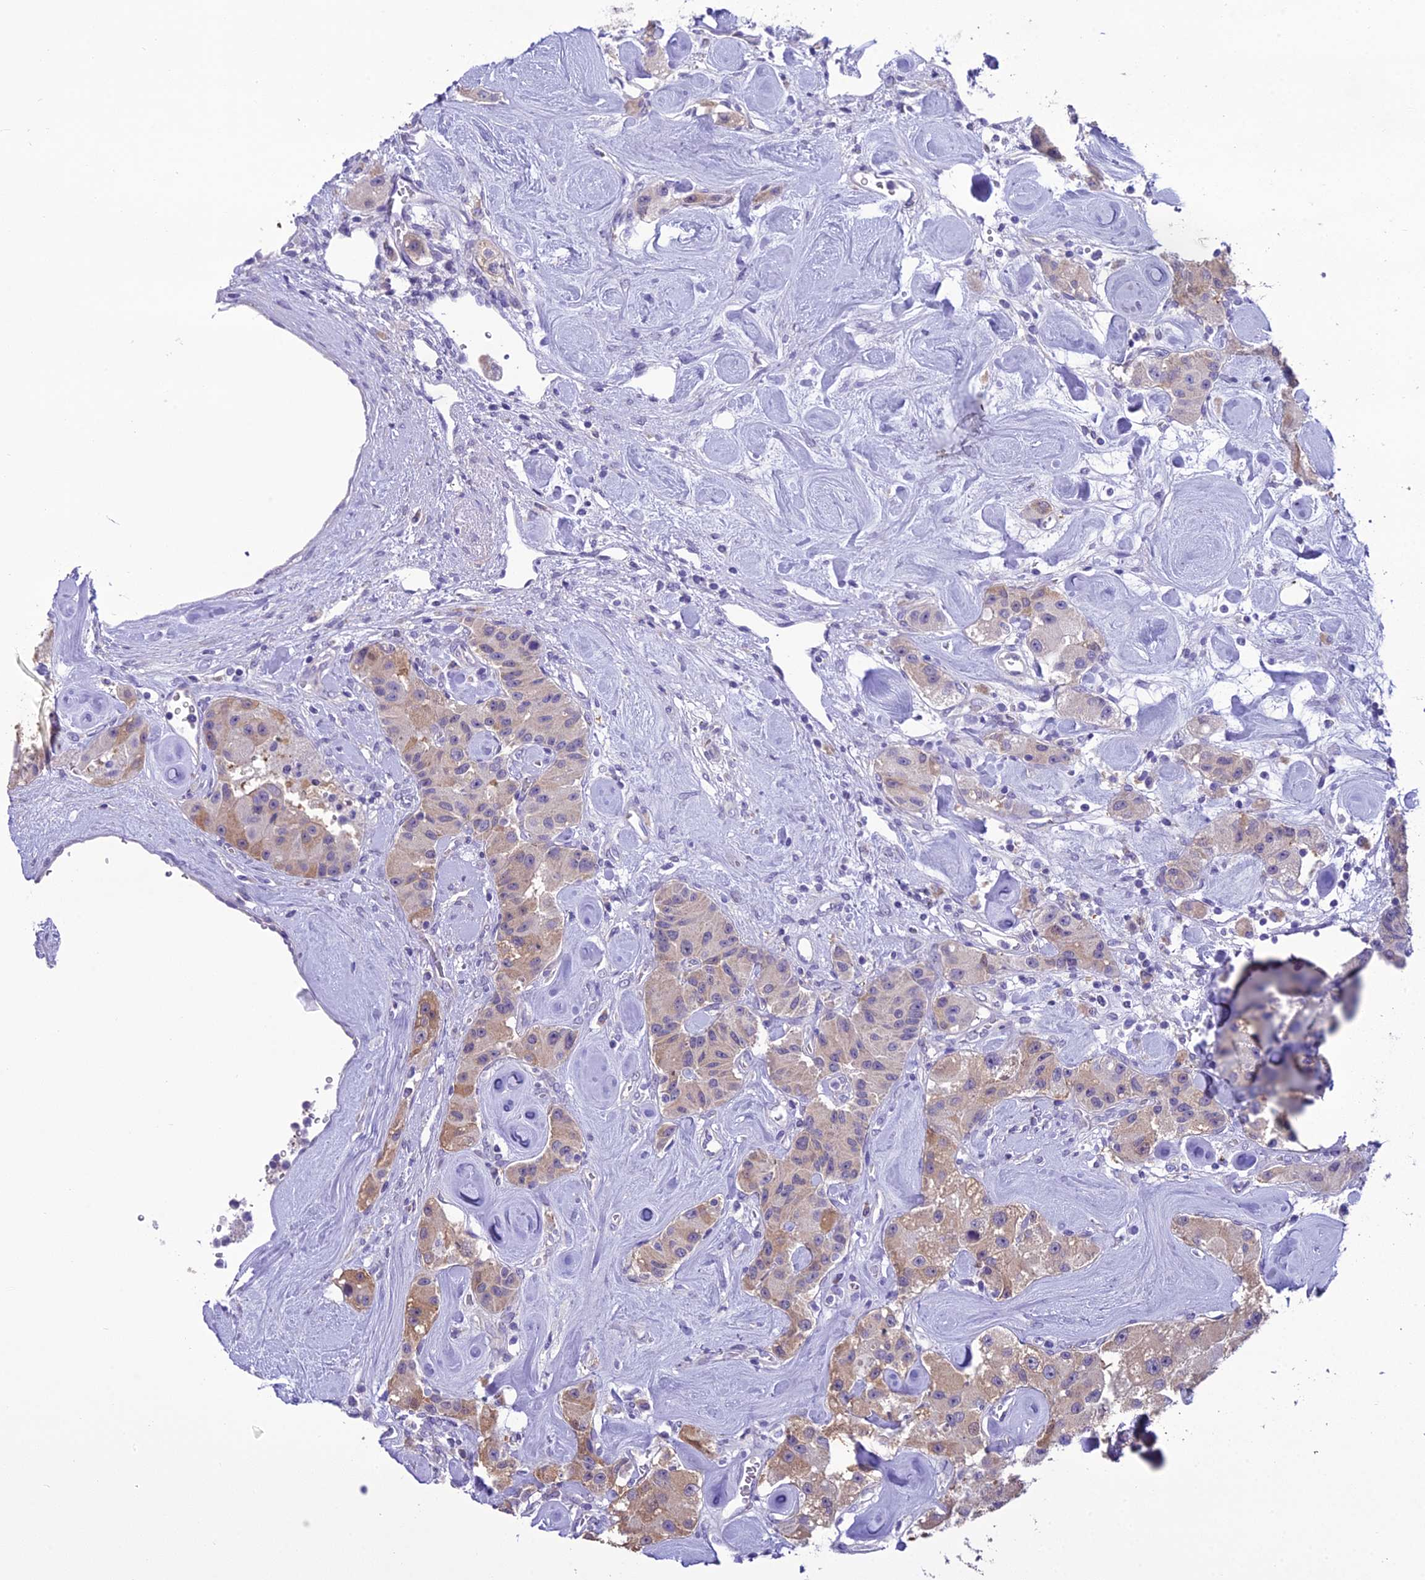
{"staining": {"intensity": "weak", "quantity": ">75%", "location": "cytoplasmic/membranous"}, "tissue": "carcinoid", "cell_type": "Tumor cells", "image_type": "cancer", "snomed": [{"axis": "morphology", "description": "Carcinoid, malignant, NOS"}, {"axis": "topography", "description": "Pancreas"}], "caption": "Immunohistochemistry (DAB) staining of human malignant carcinoid displays weak cytoplasmic/membranous protein positivity in about >75% of tumor cells. (Stains: DAB in brown, nuclei in blue, Microscopy: brightfield microscopy at high magnification).", "gene": "SCRT1", "patient": {"sex": "male", "age": 41}}